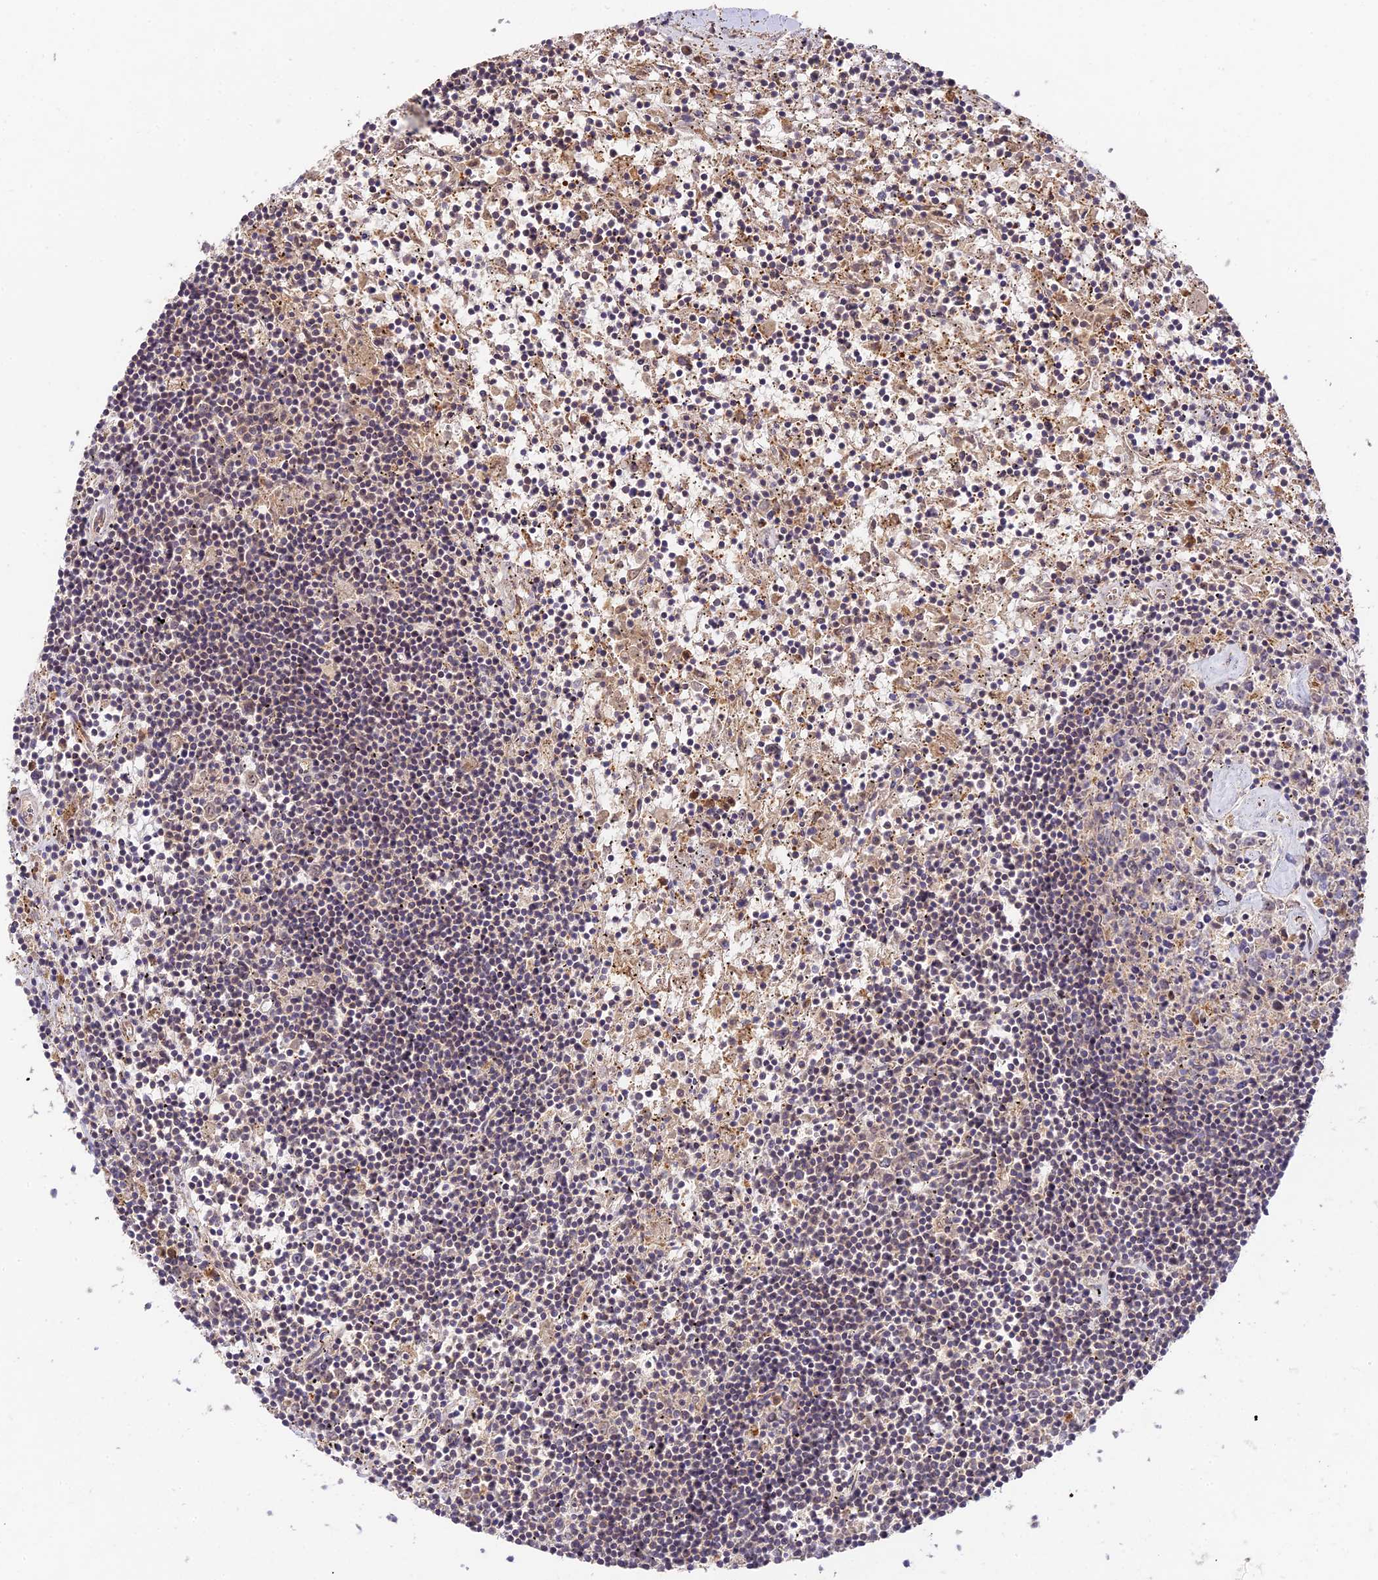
{"staining": {"intensity": "negative", "quantity": "none", "location": "none"}, "tissue": "lymphoma", "cell_type": "Tumor cells", "image_type": "cancer", "snomed": [{"axis": "morphology", "description": "Malignant lymphoma, non-Hodgkin's type, Low grade"}, {"axis": "topography", "description": "Spleen"}], "caption": "Human low-grade malignant lymphoma, non-Hodgkin's type stained for a protein using immunohistochemistry demonstrates no staining in tumor cells.", "gene": "C3orf20", "patient": {"sex": "male", "age": 76}}